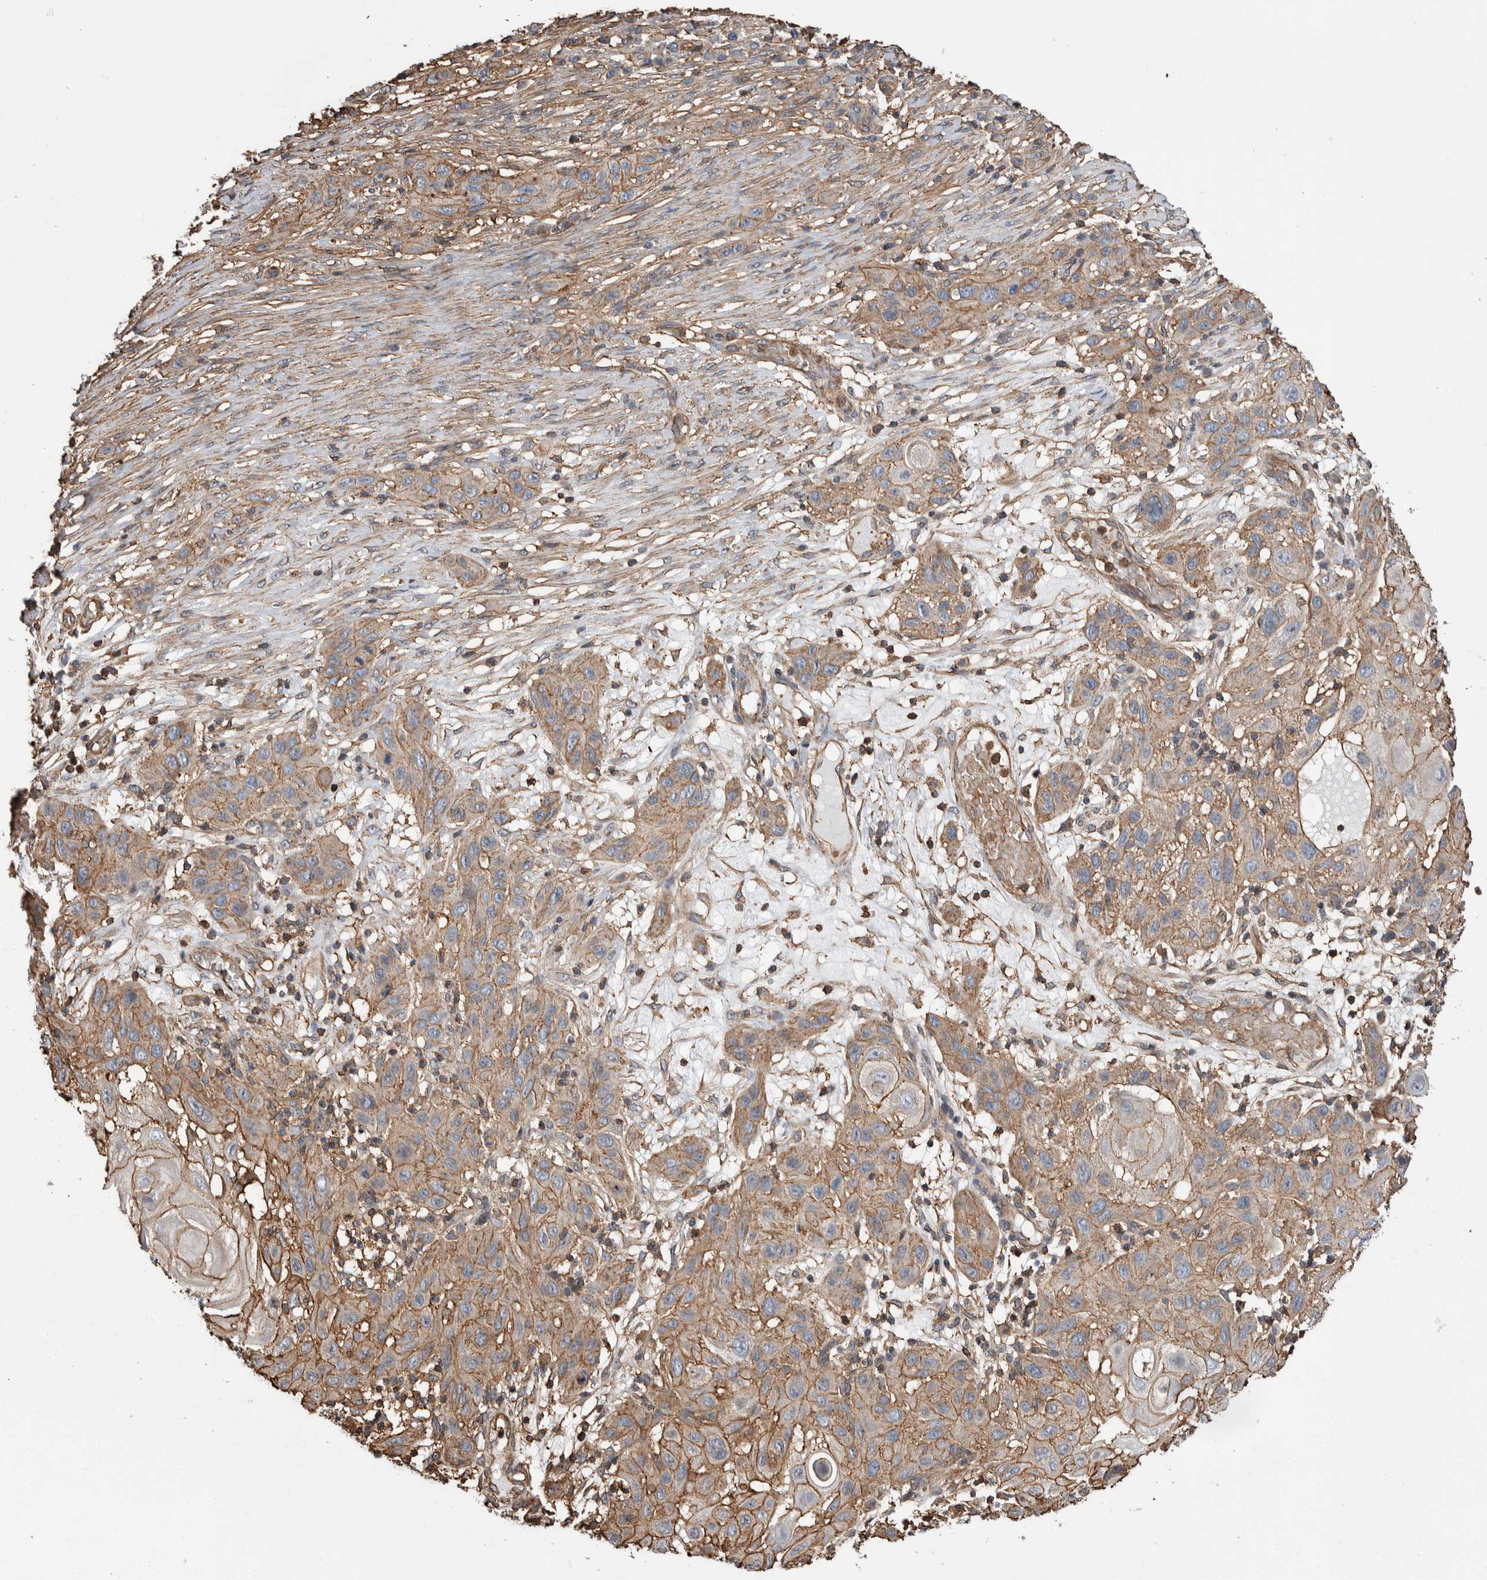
{"staining": {"intensity": "moderate", "quantity": ">75%", "location": "cytoplasmic/membranous"}, "tissue": "skin cancer", "cell_type": "Tumor cells", "image_type": "cancer", "snomed": [{"axis": "morphology", "description": "Squamous cell carcinoma, NOS"}, {"axis": "topography", "description": "Skin"}], "caption": "Immunohistochemistry photomicrograph of neoplastic tissue: skin cancer (squamous cell carcinoma) stained using IHC exhibits medium levels of moderate protein expression localized specifically in the cytoplasmic/membranous of tumor cells, appearing as a cytoplasmic/membranous brown color.", "gene": "ENPP2", "patient": {"sex": "female", "age": 96}}